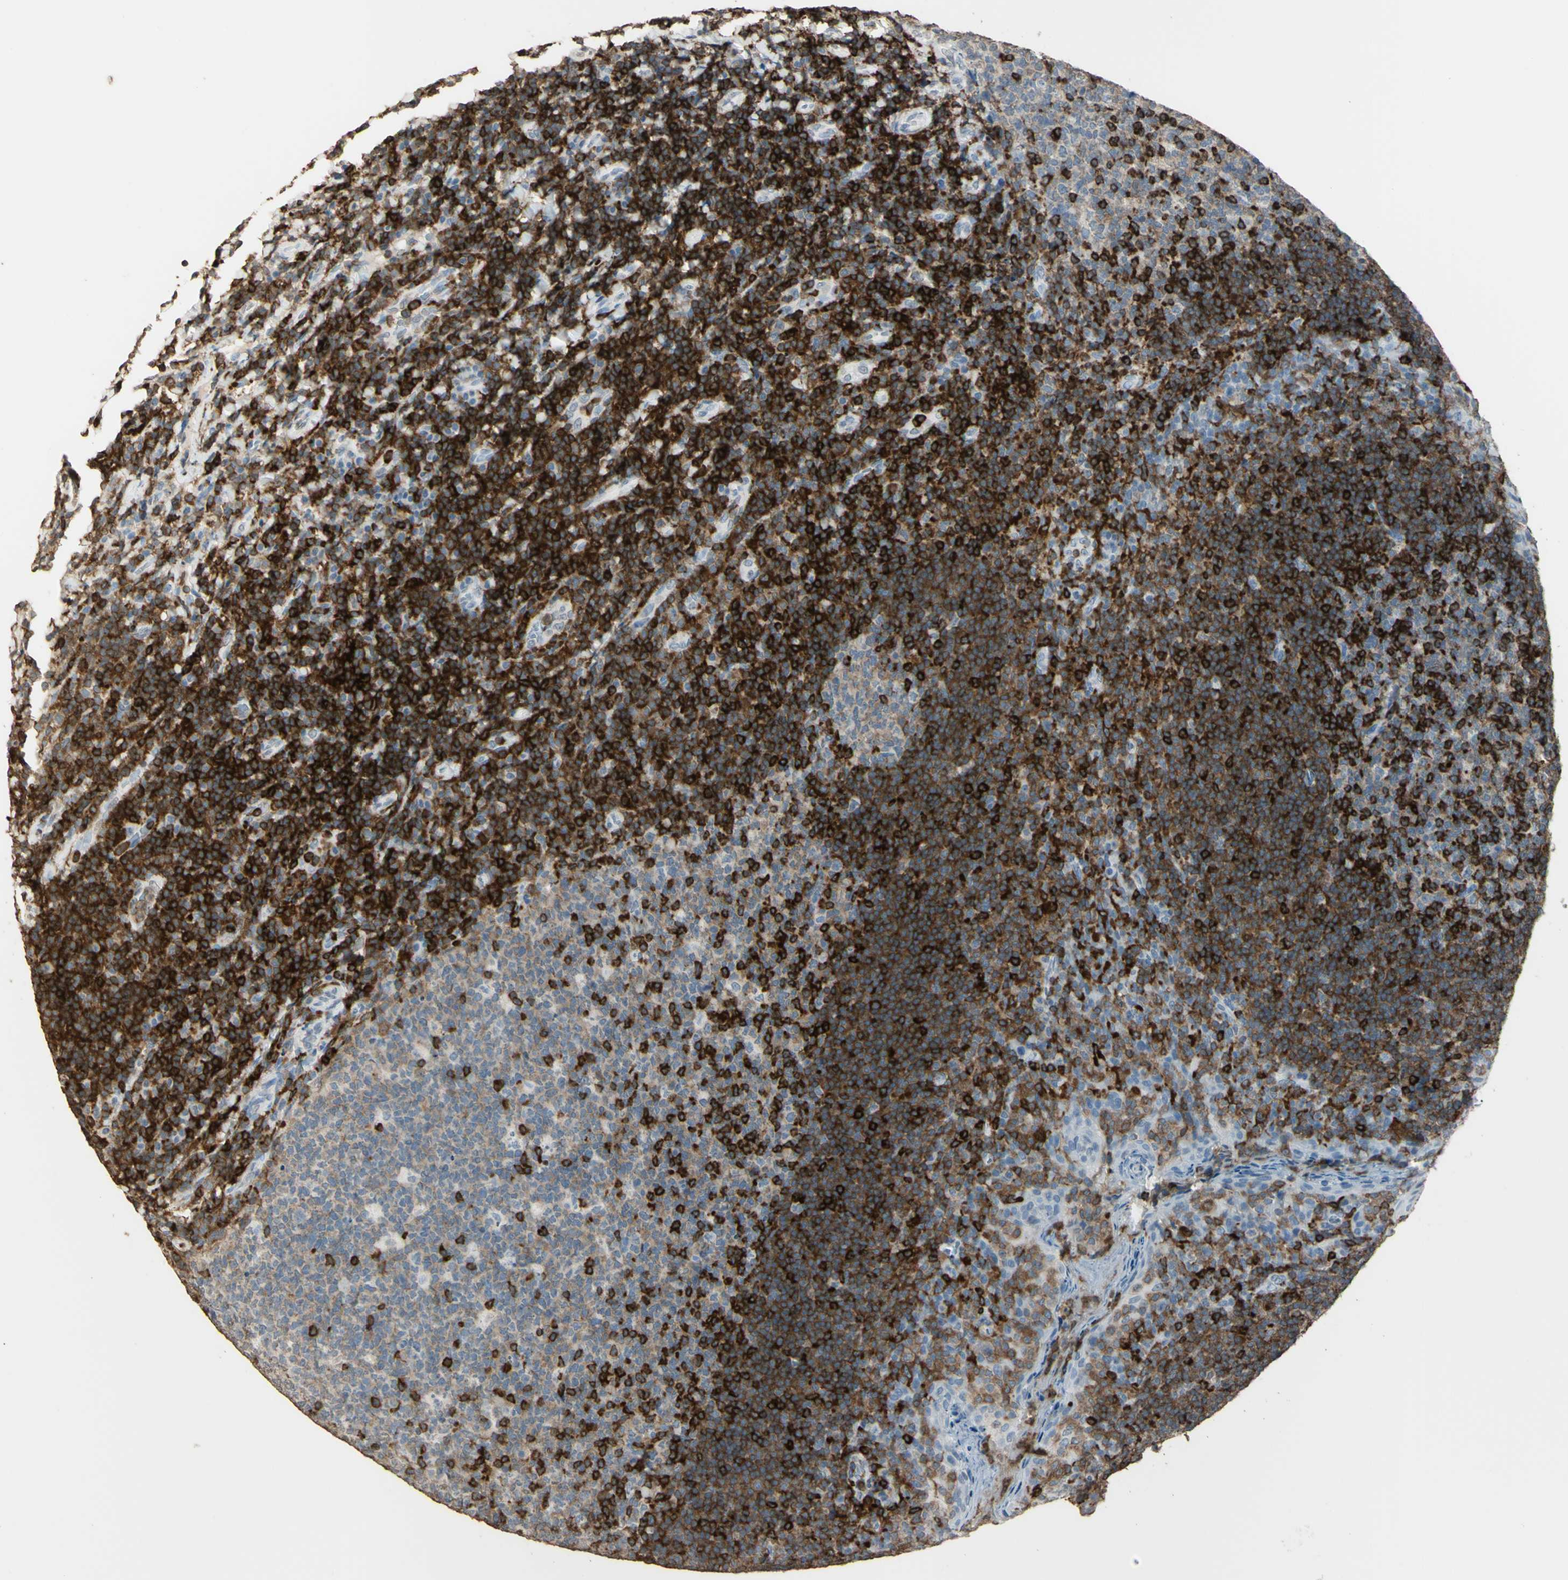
{"staining": {"intensity": "strong", "quantity": "<25%", "location": "cytoplasmic/membranous"}, "tissue": "tonsil", "cell_type": "Germinal center cells", "image_type": "normal", "snomed": [{"axis": "morphology", "description": "Normal tissue, NOS"}, {"axis": "topography", "description": "Tonsil"}], "caption": "A micrograph of human tonsil stained for a protein shows strong cytoplasmic/membranous brown staining in germinal center cells. Nuclei are stained in blue.", "gene": "PSTPIP1", "patient": {"sex": "male", "age": 17}}